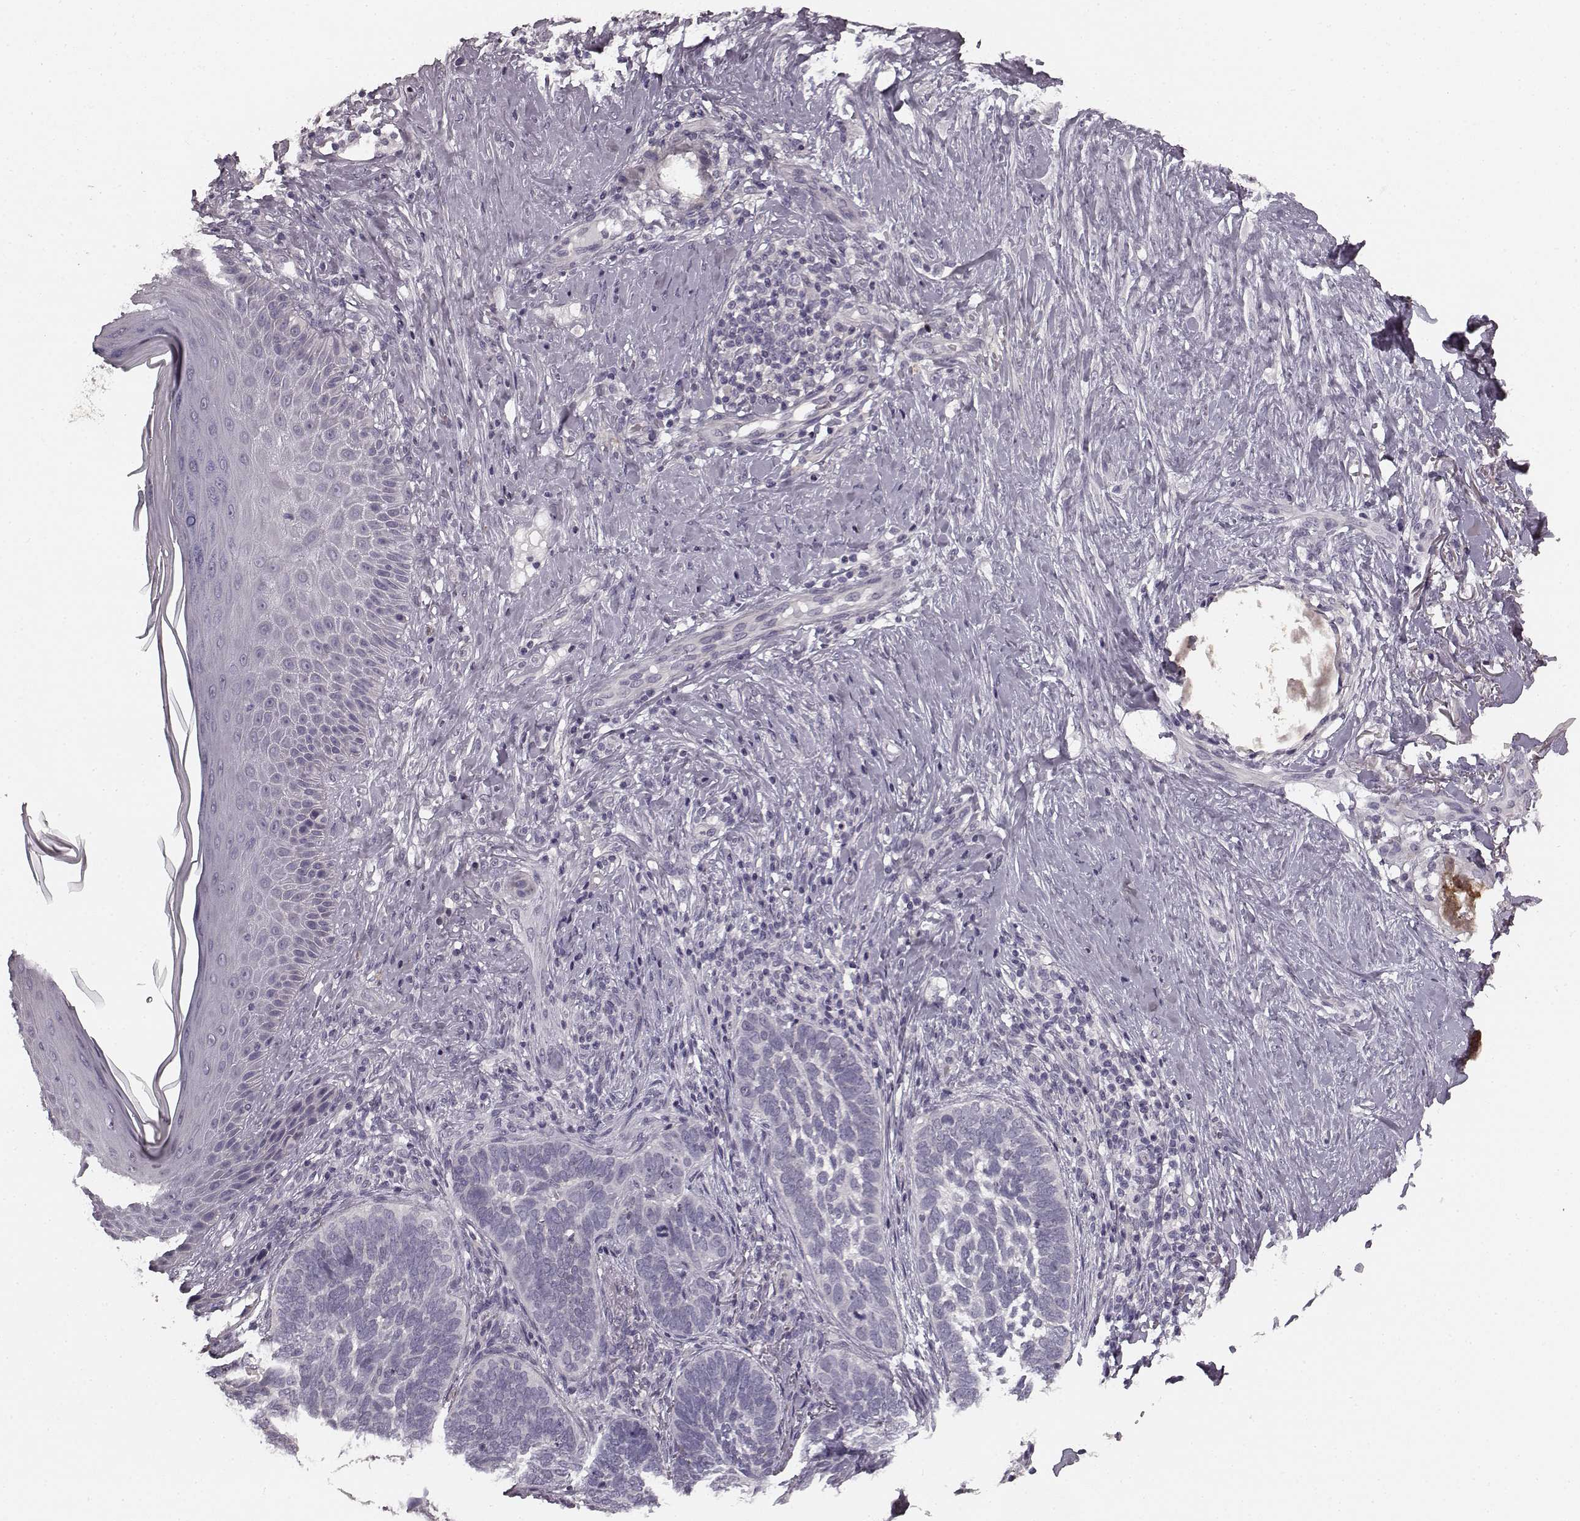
{"staining": {"intensity": "negative", "quantity": "none", "location": "none"}, "tissue": "skin cancer", "cell_type": "Tumor cells", "image_type": "cancer", "snomed": [{"axis": "morphology", "description": "Normal tissue, NOS"}, {"axis": "morphology", "description": "Basal cell carcinoma"}, {"axis": "topography", "description": "Skin"}], "caption": "Tumor cells are negative for brown protein staining in skin basal cell carcinoma. Nuclei are stained in blue.", "gene": "RIT2", "patient": {"sex": "male", "age": 46}}